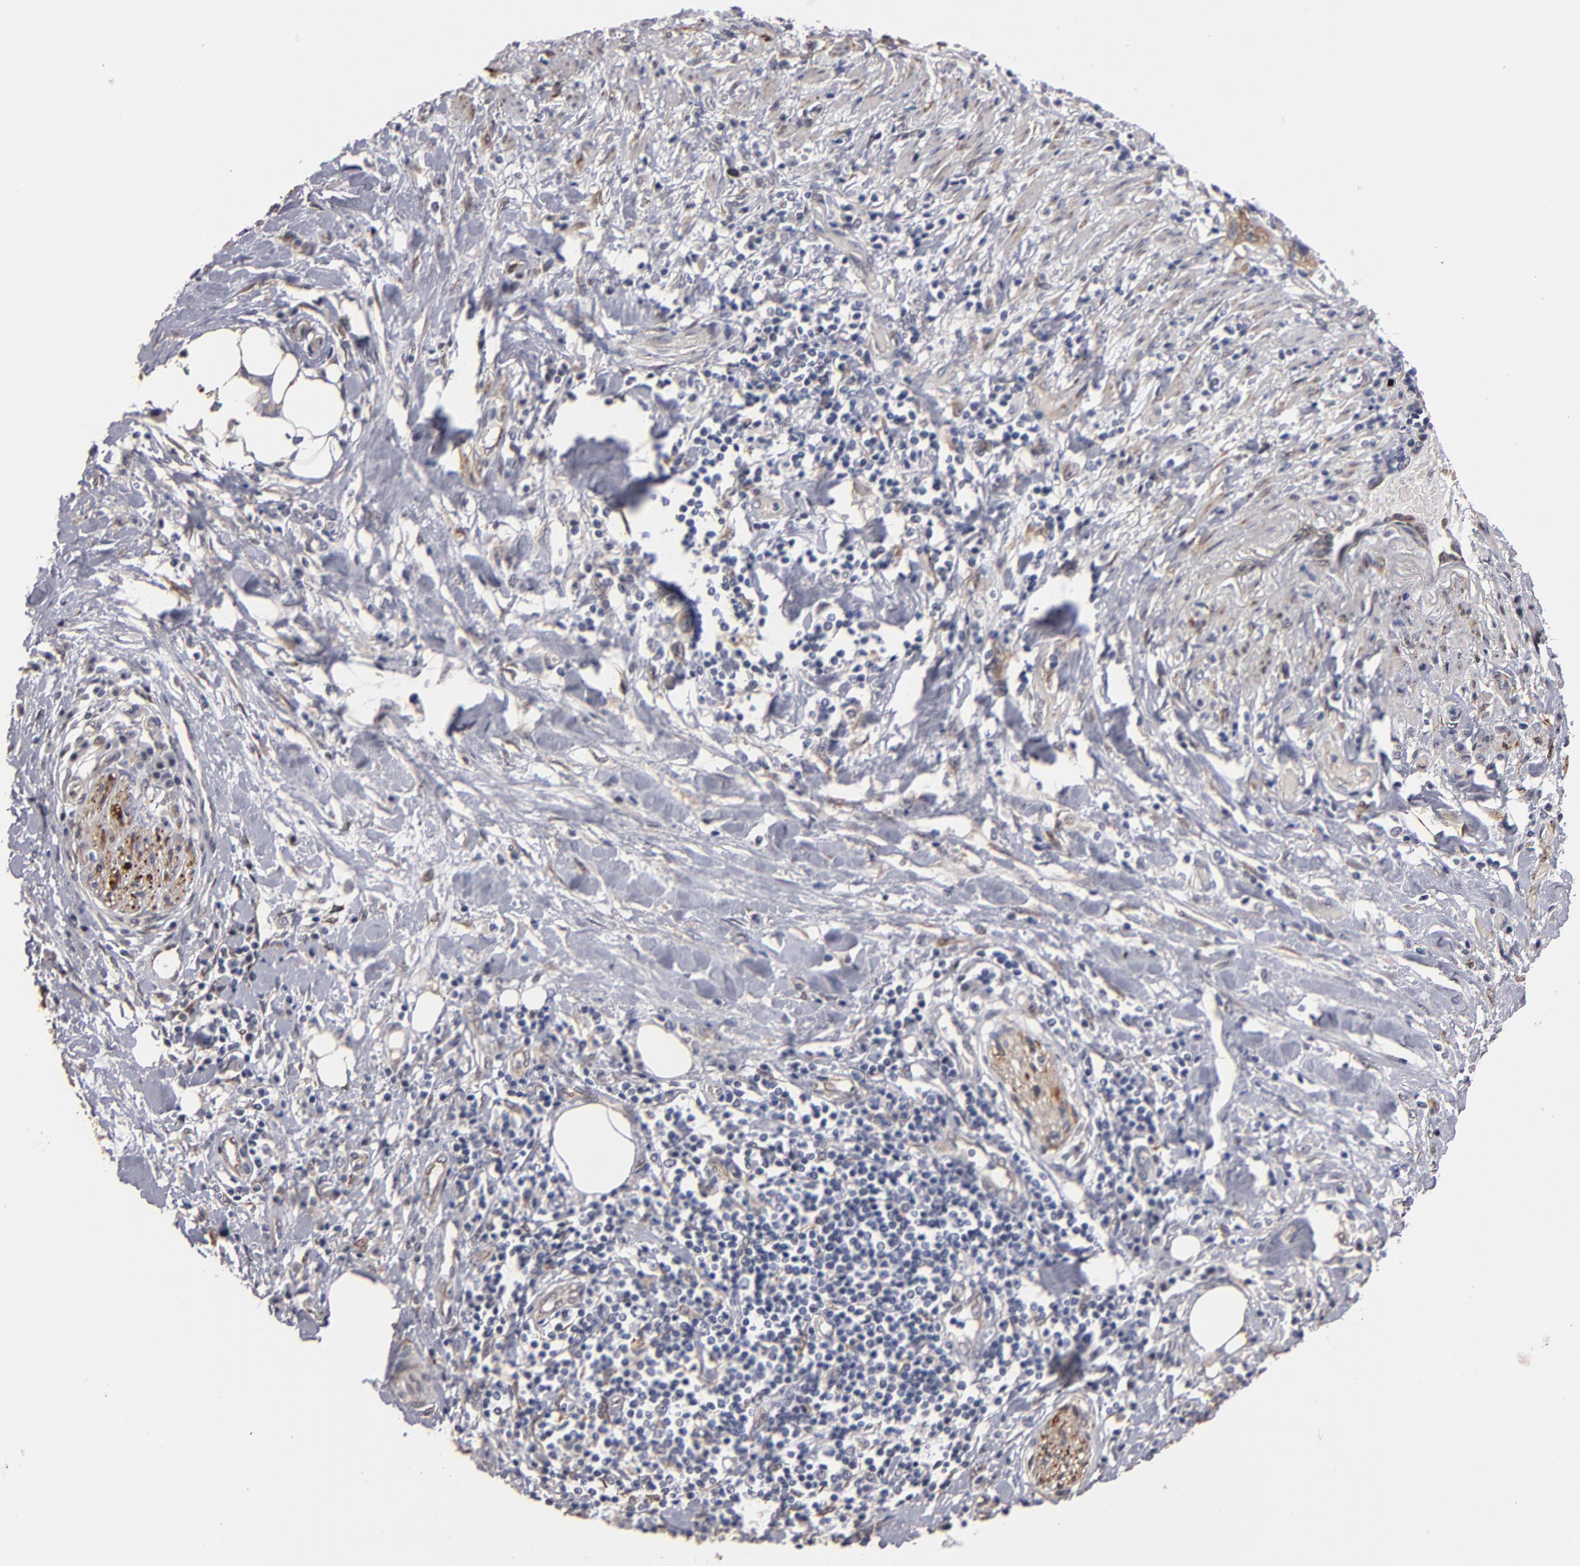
{"staining": {"intensity": "weak", "quantity": ">75%", "location": "cytoplasmic/membranous"}, "tissue": "pancreatic cancer", "cell_type": "Tumor cells", "image_type": "cancer", "snomed": [{"axis": "morphology", "description": "Adenocarcinoma, NOS"}, {"axis": "topography", "description": "Pancreas"}], "caption": "Immunohistochemistry staining of pancreatic cancer, which displays low levels of weak cytoplasmic/membranous expression in about >75% of tumor cells indicating weak cytoplasmic/membranous protein staining. The staining was performed using DAB (brown) for protein detection and nuclei were counterstained in hematoxylin (blue).", "gene": "PGRMC1", "patient": {"sex": "female", "age": 64}}